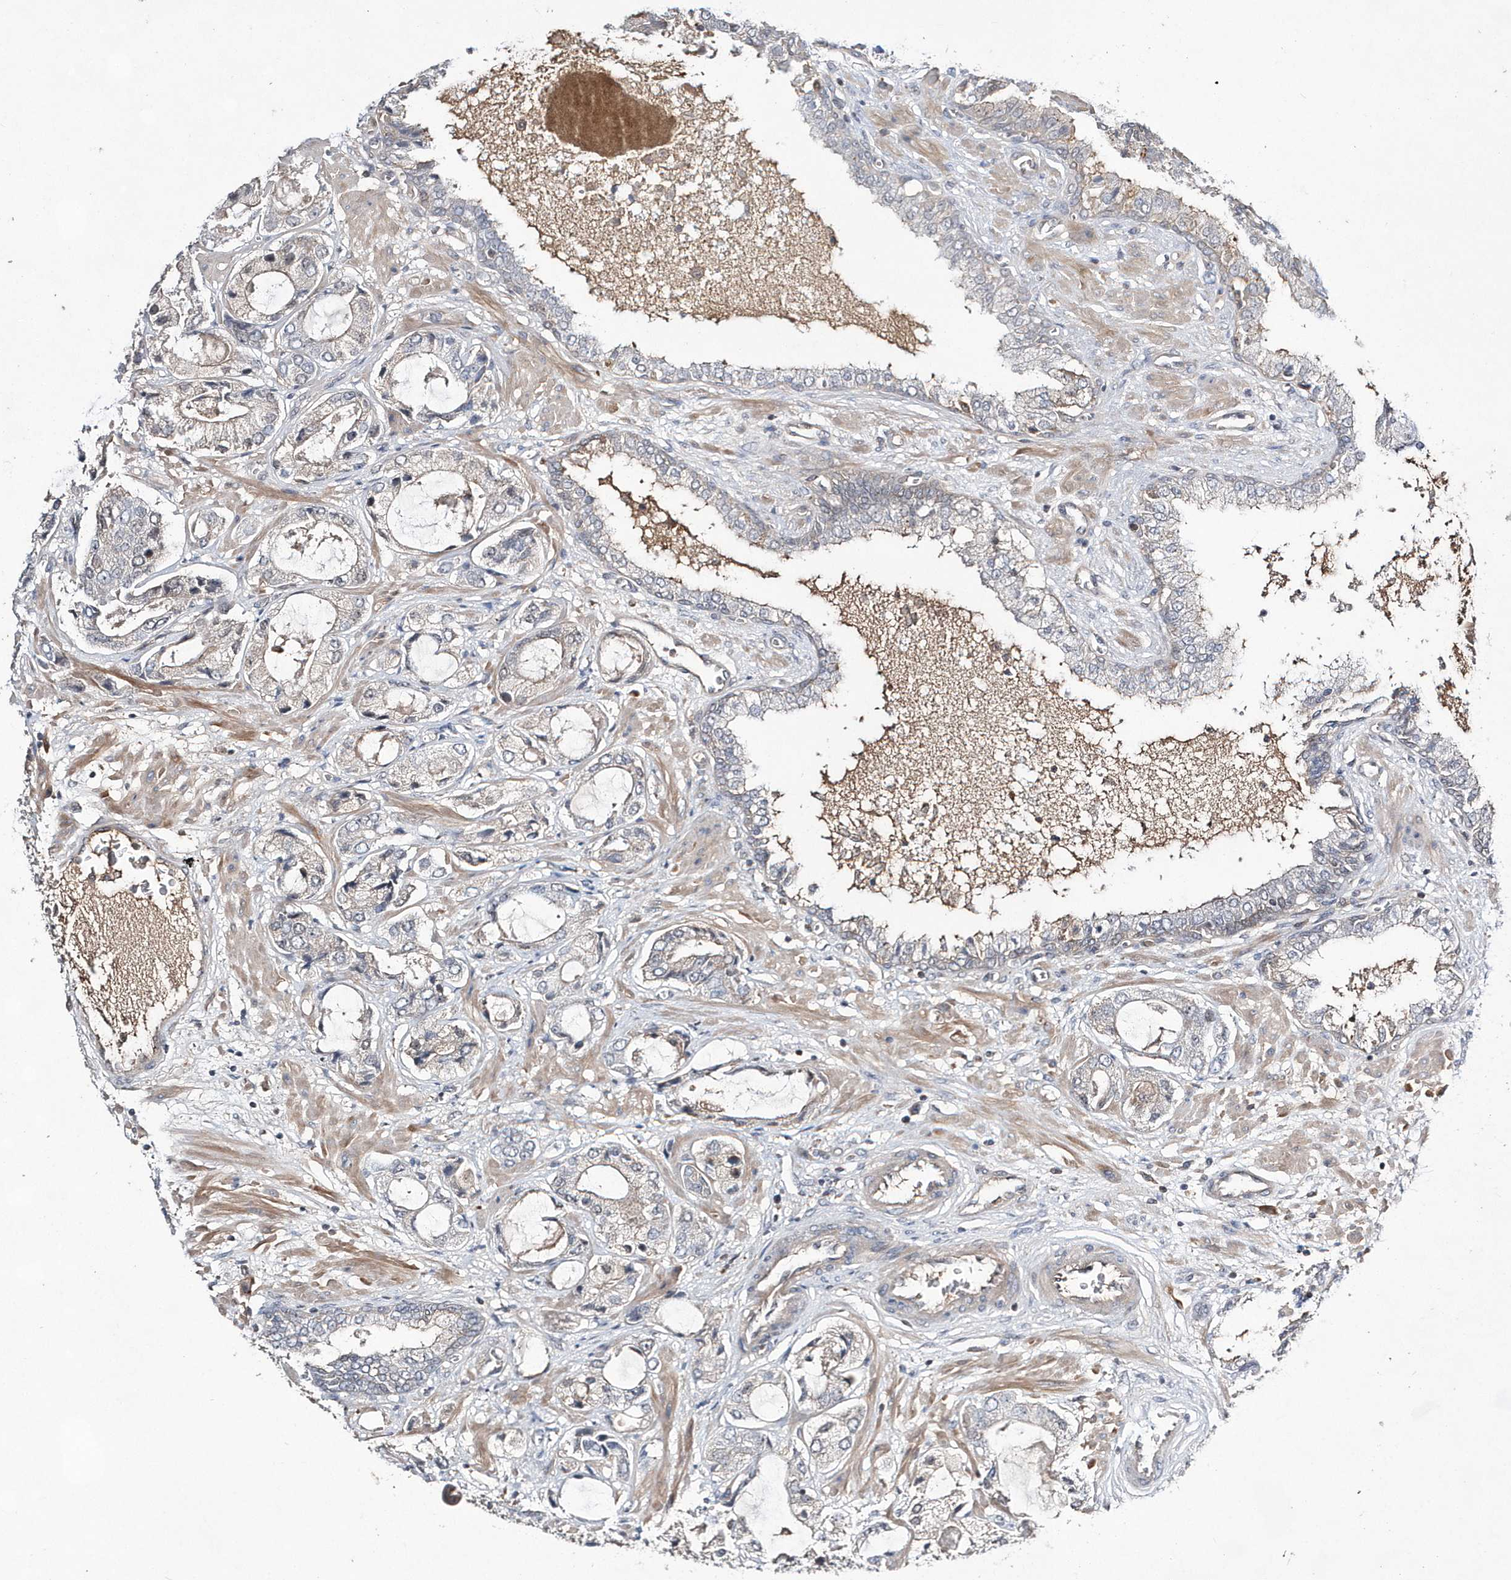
{"staining": {"intensity": "negative", "quantity": "none", "location": "none"}, "tissue": "prostate cancer", "cell_type": "Tumor cells", "image_type": "cancer", "snomed": [{"axis": "morphology", "description": "Adenocarcinoma, High grade"}, {"axis": "topography", "description": "Prostate"}], "caption": "Immunohistochemistry micrograph of prostate cancer (adenocarcinoma (high-grade)) stained for a protein (brown), which displays no positivity in tumor cells.", "gene": "TMEM132B", "patient": {"sex": "male", "age": 59}}